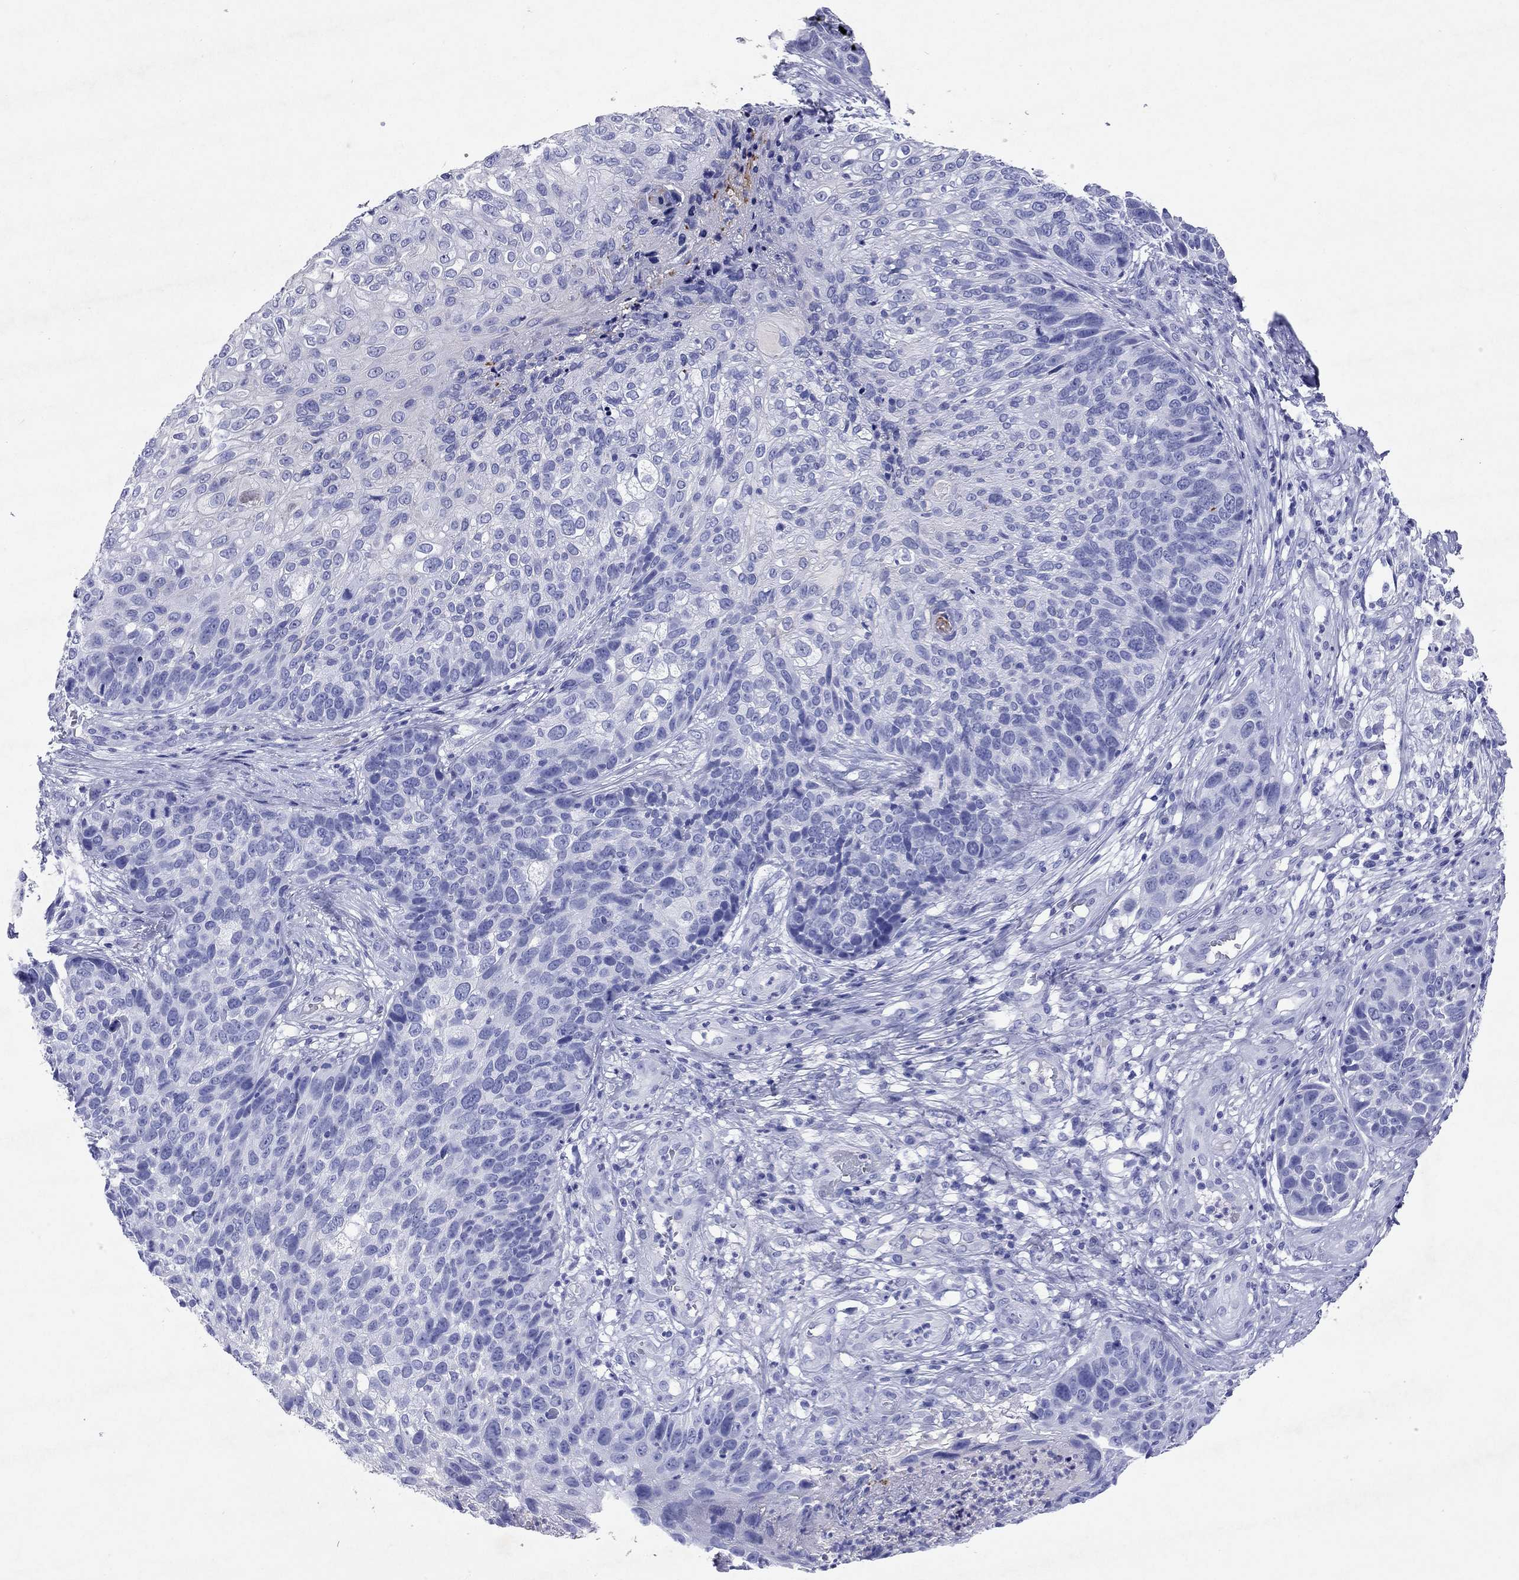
{"staining": {"intensity": "negative", "quantity": "none", "location": "none"}, "tissue": "skin cancer", "cell_type": "Tumor cells", "image_type": "cancer", "snomed": [{"axis": "morphology", "description": "Squamous cell carcinoma, NOS"}, {"axis": "topography", "description": "Skin"}], "caption": "This is an immunohistochemistry (IHC) micrograph of skin cancer (squamous cell carcinoma). There is no staining in tumor cells.", "gene": "ARMC12", "patient": {"sex": "male", "age": 92}}